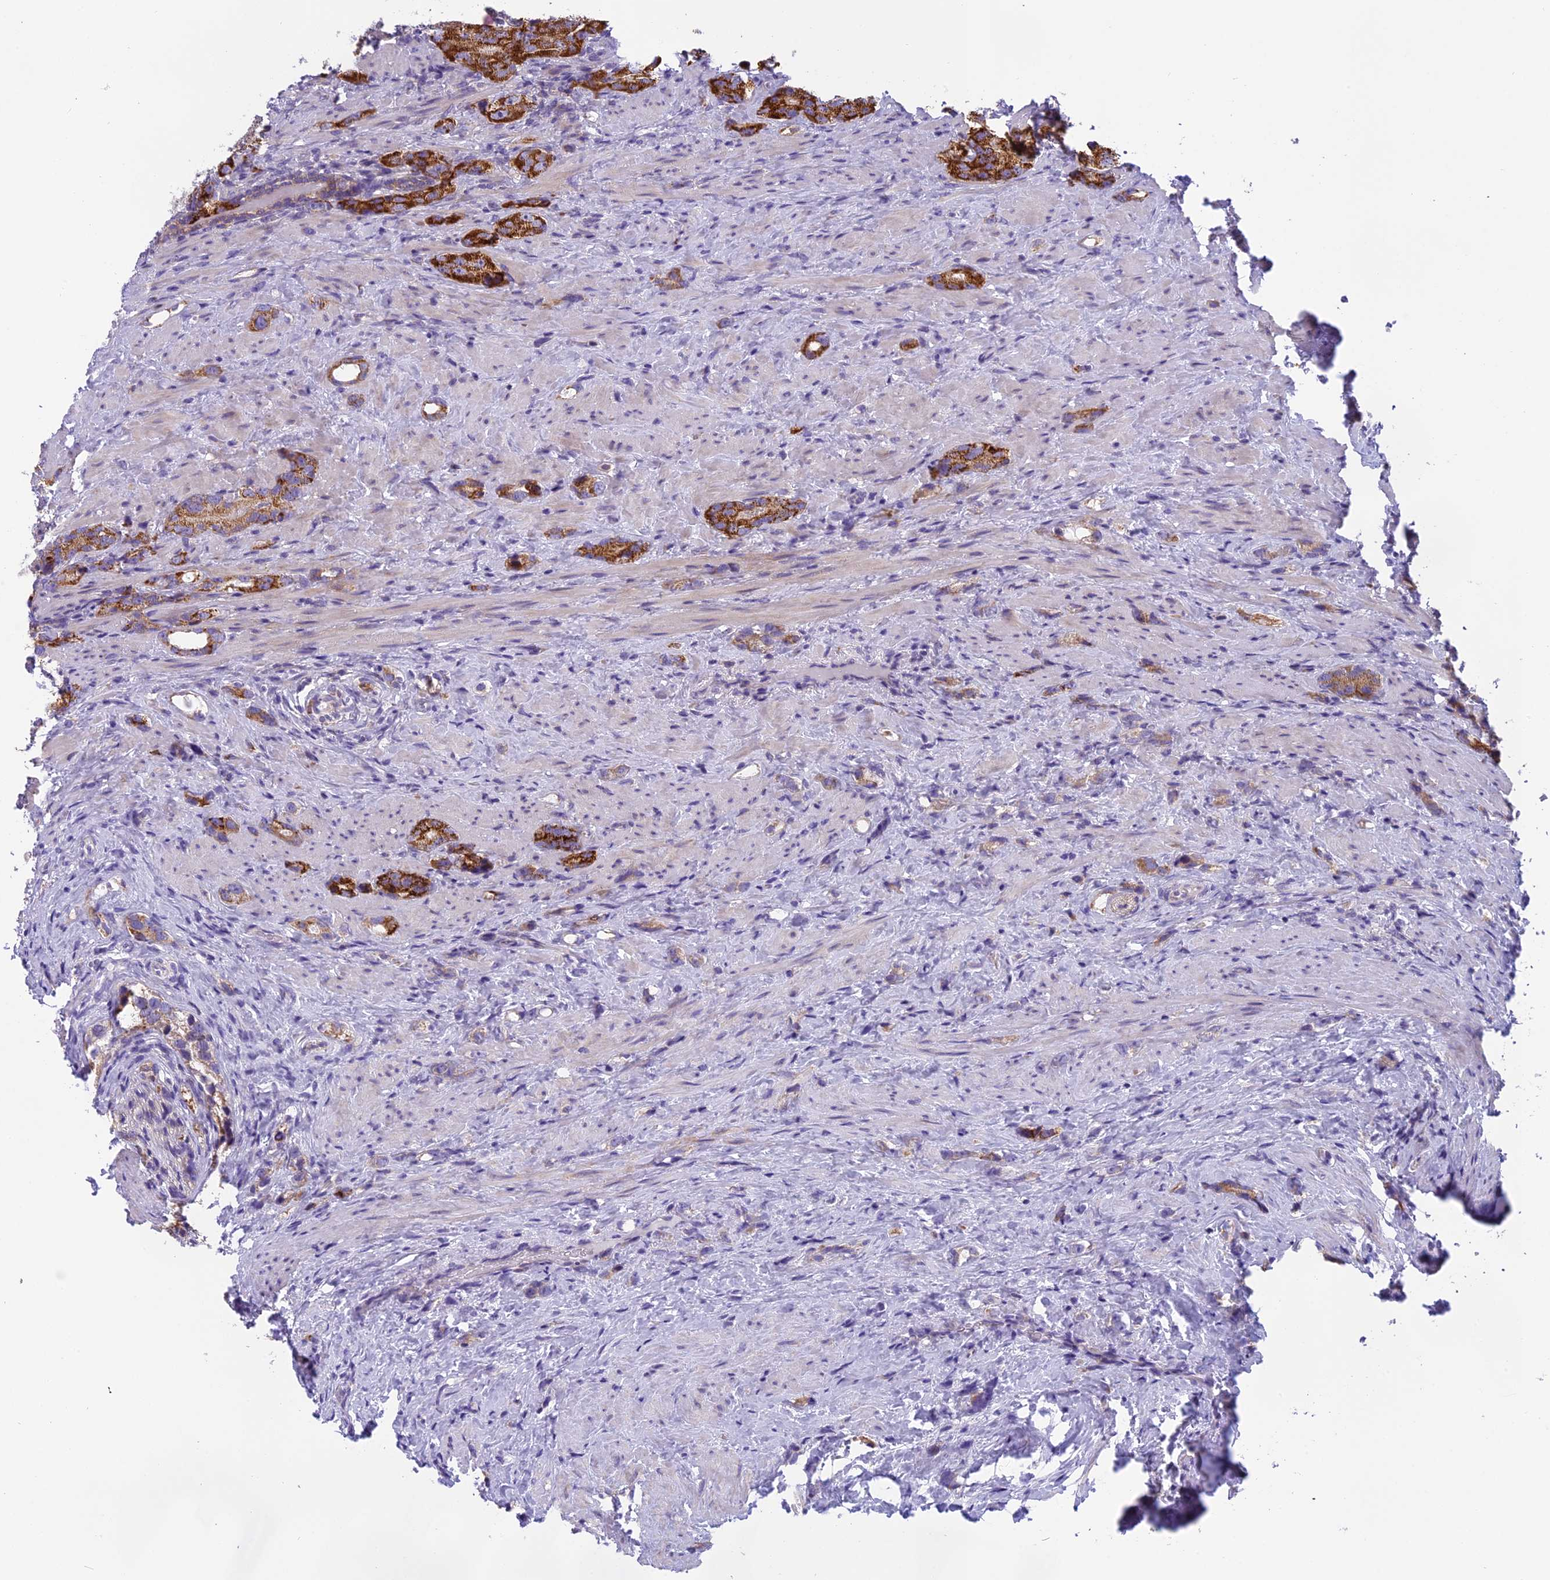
{"staining": {"intensity": "strong", "quantity": "25%-75%", "location": "cytoplasmic/membranous"}, "tissue": "prostate cancer", "cell_type": "Tumor cells", "image_type": "cancer", "snomed": [{"axis": "morphology", "description": "Adenocarcinoma, High grade"}, {"axis": "topography", "description": "Prostate"}], "caption": "Immunohistochemical staining of human high-grade adenocarcinoma (prostate) shows high levels of strong cytoplasmic/membranous protein staining in approximately 25%-75% of tumor cells.", "gene": "ARHGEF37", "patient": {"sex": "male", "age": 63}}